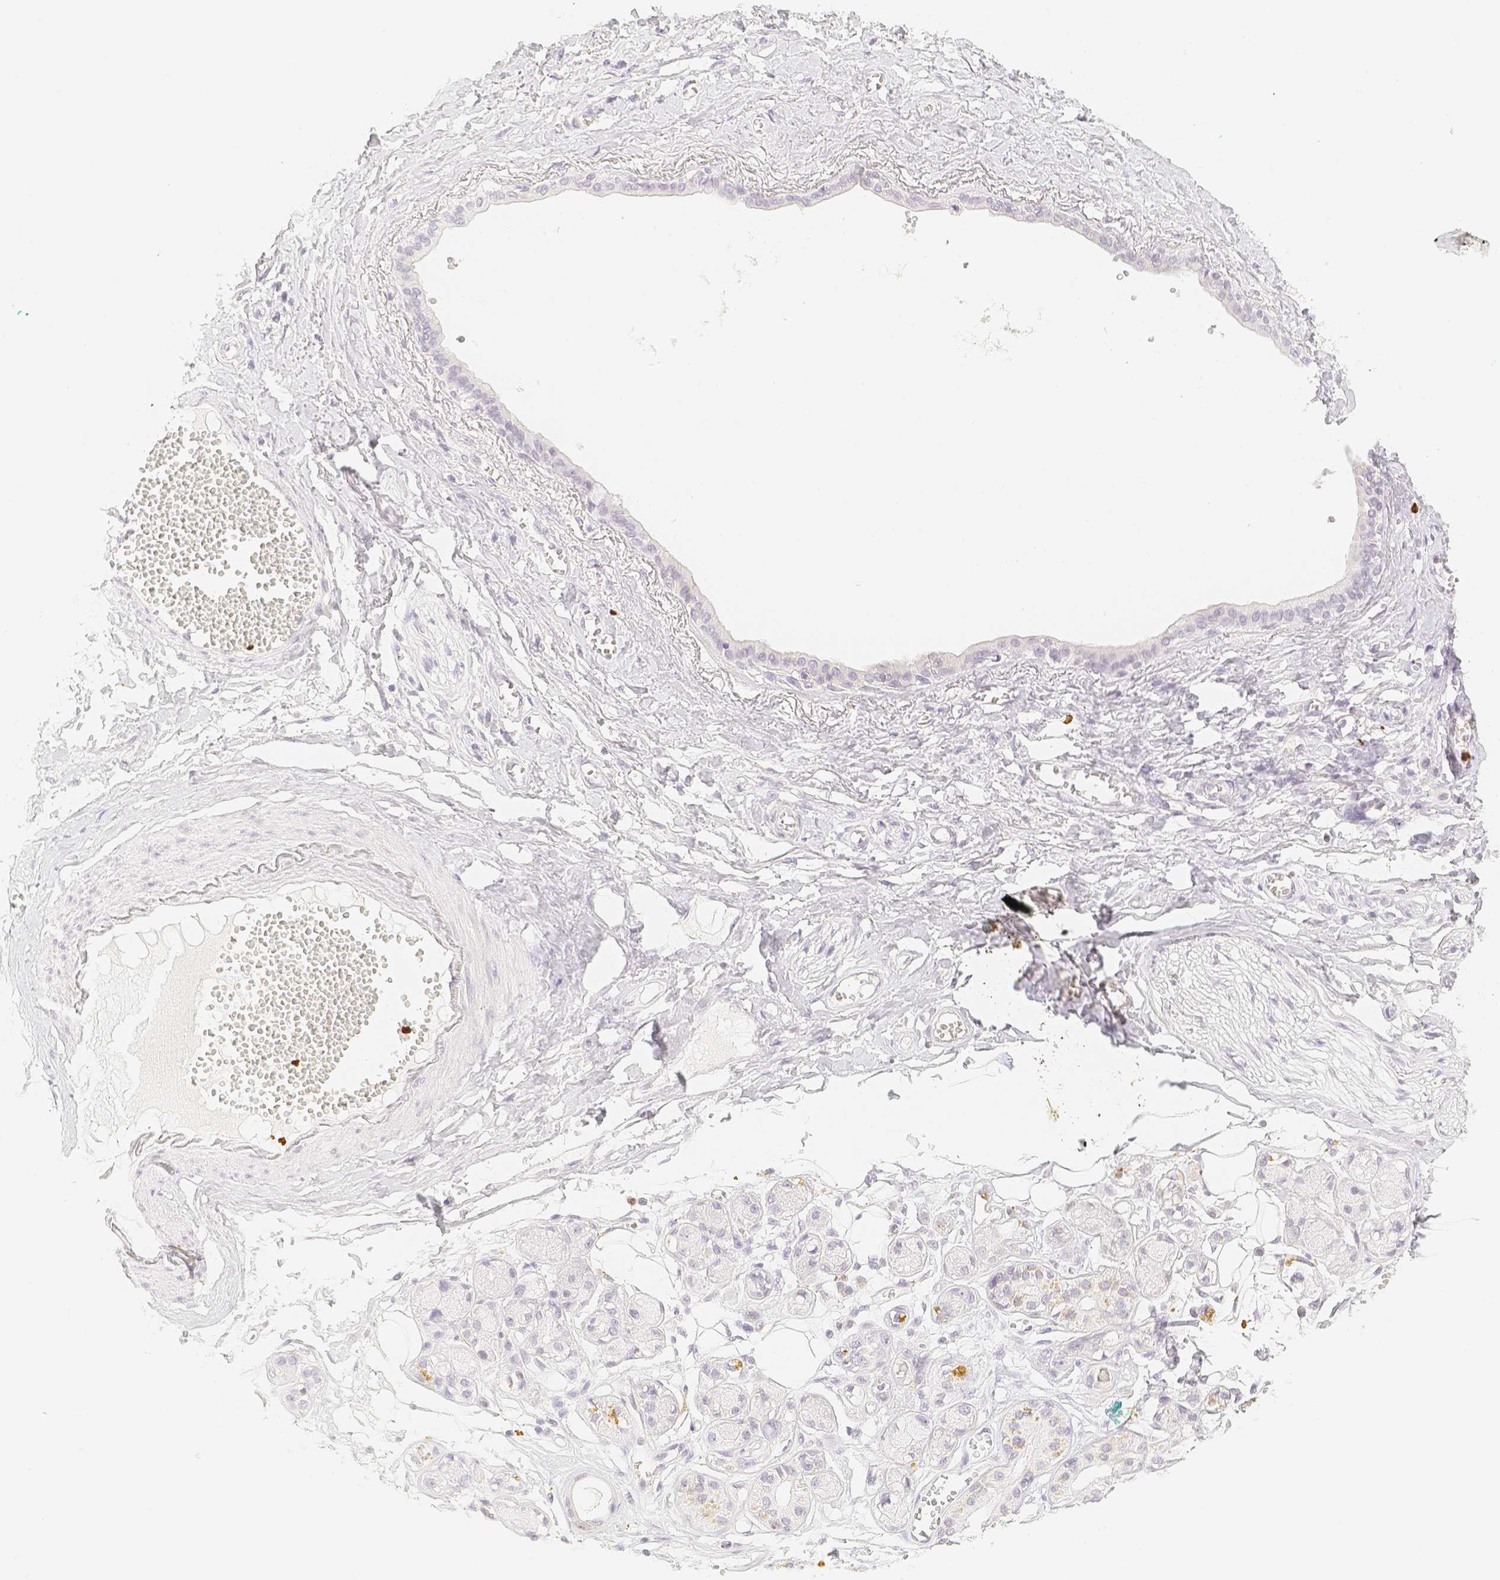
{"staining": {"intensity": "negative", "quantity": "none", "location": "none"}, "tissue": "adipose tissue", "cell_type": "Adipocytes", "image_type": "normal", "snomed": [{"axis": "morphology", "description": "Normal tissue, NOS"}, {"axis": "morphology", "description": "Inflammation, NOS"}, {"axis": "topography", "description": "Salivary gland"}, {"axis": "topography", "description": "Peripheral nerve tissue"}], "caption": "Micrograph shows no significant protein expression in adipocytes of normal adipose tissue.", "gene": "PADI4", "patient": {"sex": "female", "age": 75}}